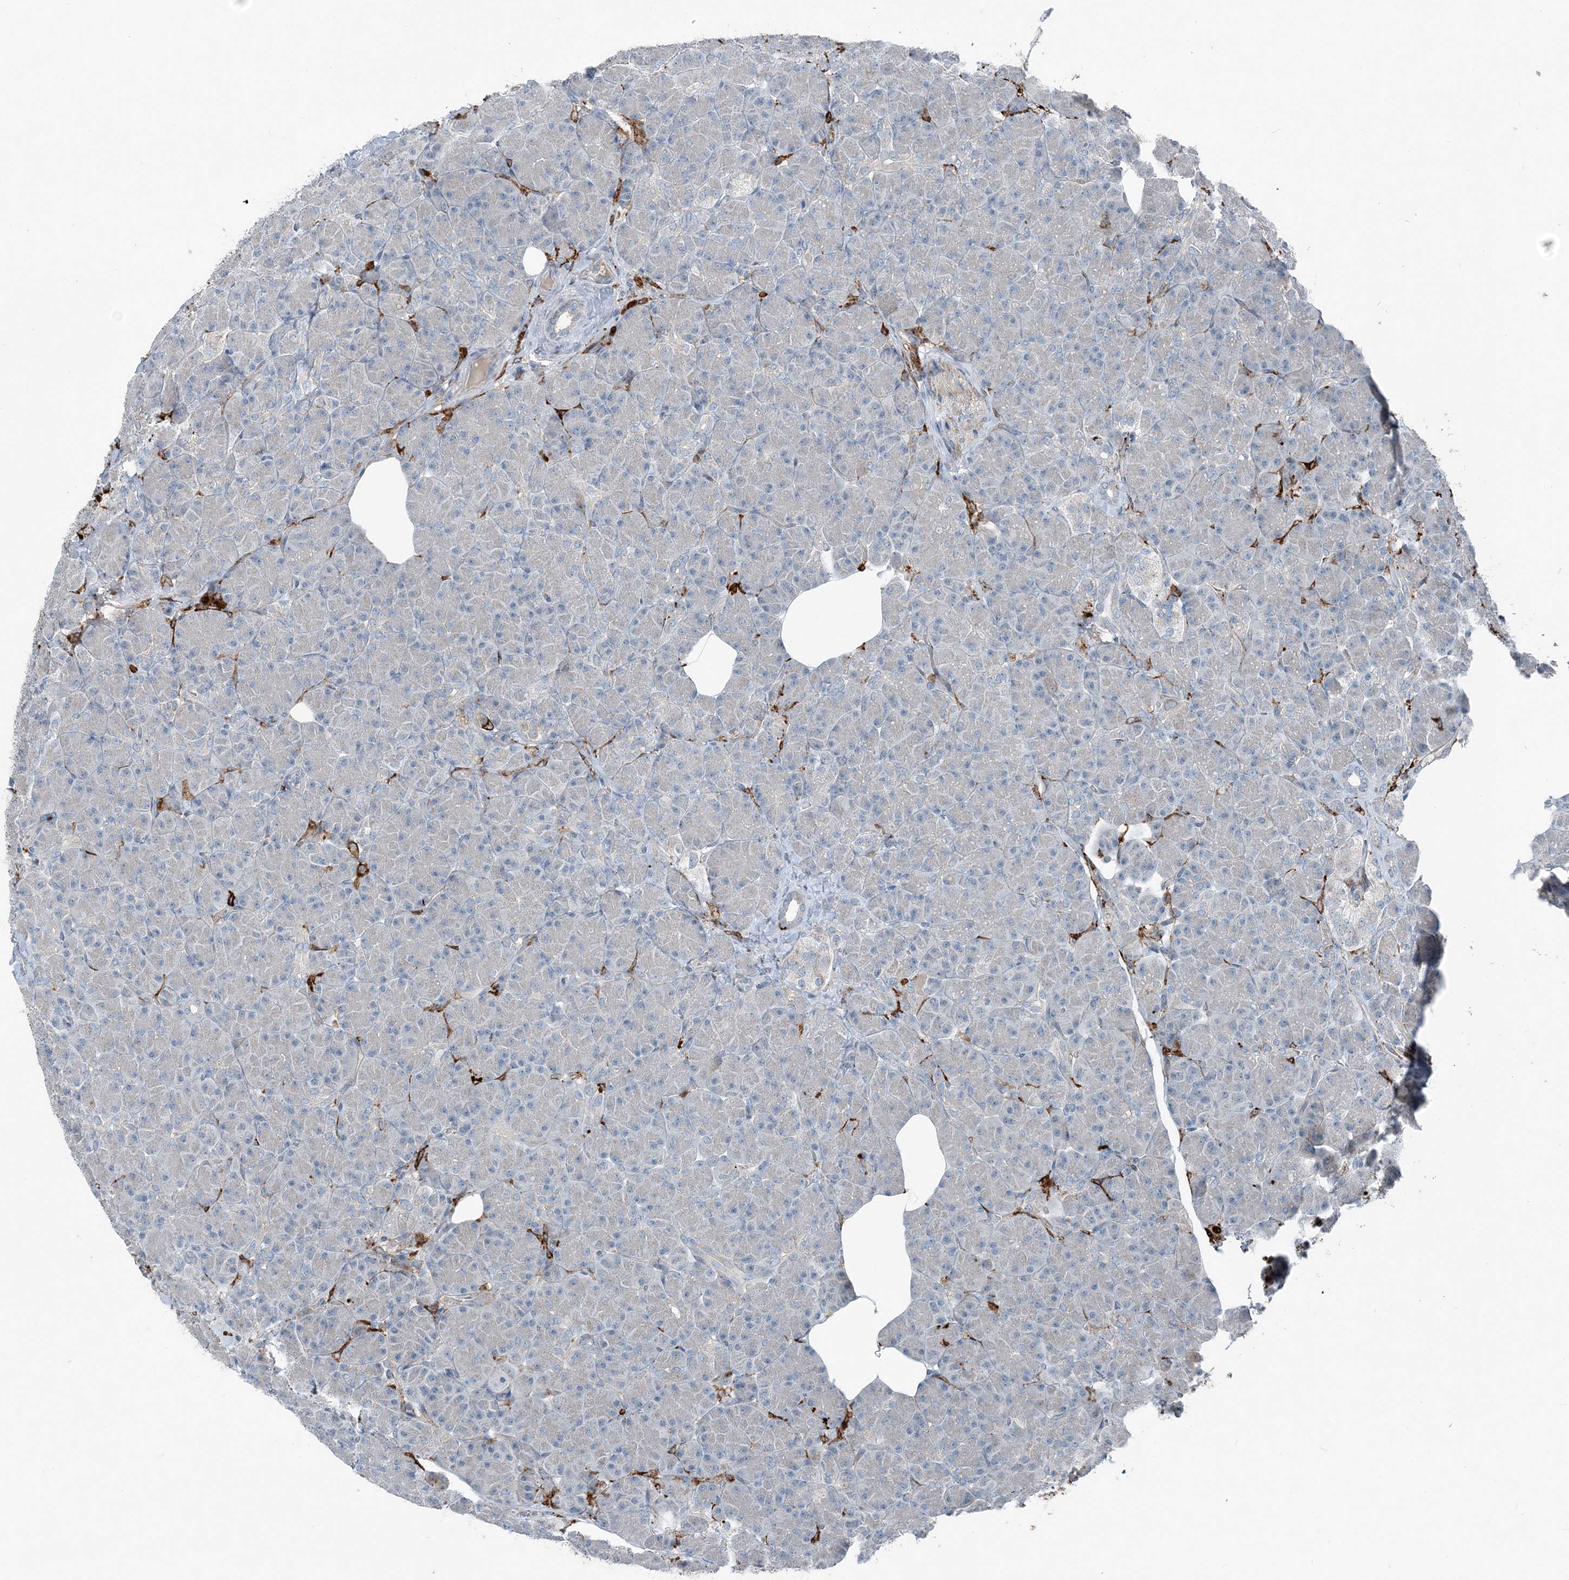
{"staining": {"intensity": "weak", "quantity": "<25%", "location": "cytoplasmic/membranous"}, "tissue": "pancreas", "cell_type": "Exocrine glandular cells", "image_type": "normal", "snomed": [{"axis": "morphology", "description": "Normal tissue, NOS"}, {"axis": "topography", "description": "Pancreas"}], "caption": "Immunohistochemical staining of unremarkable human pancreas exhibits no significant expression in exocrine glandular cells.", "gene": "KY", "patient": {"sex": "female", "age": 43}}